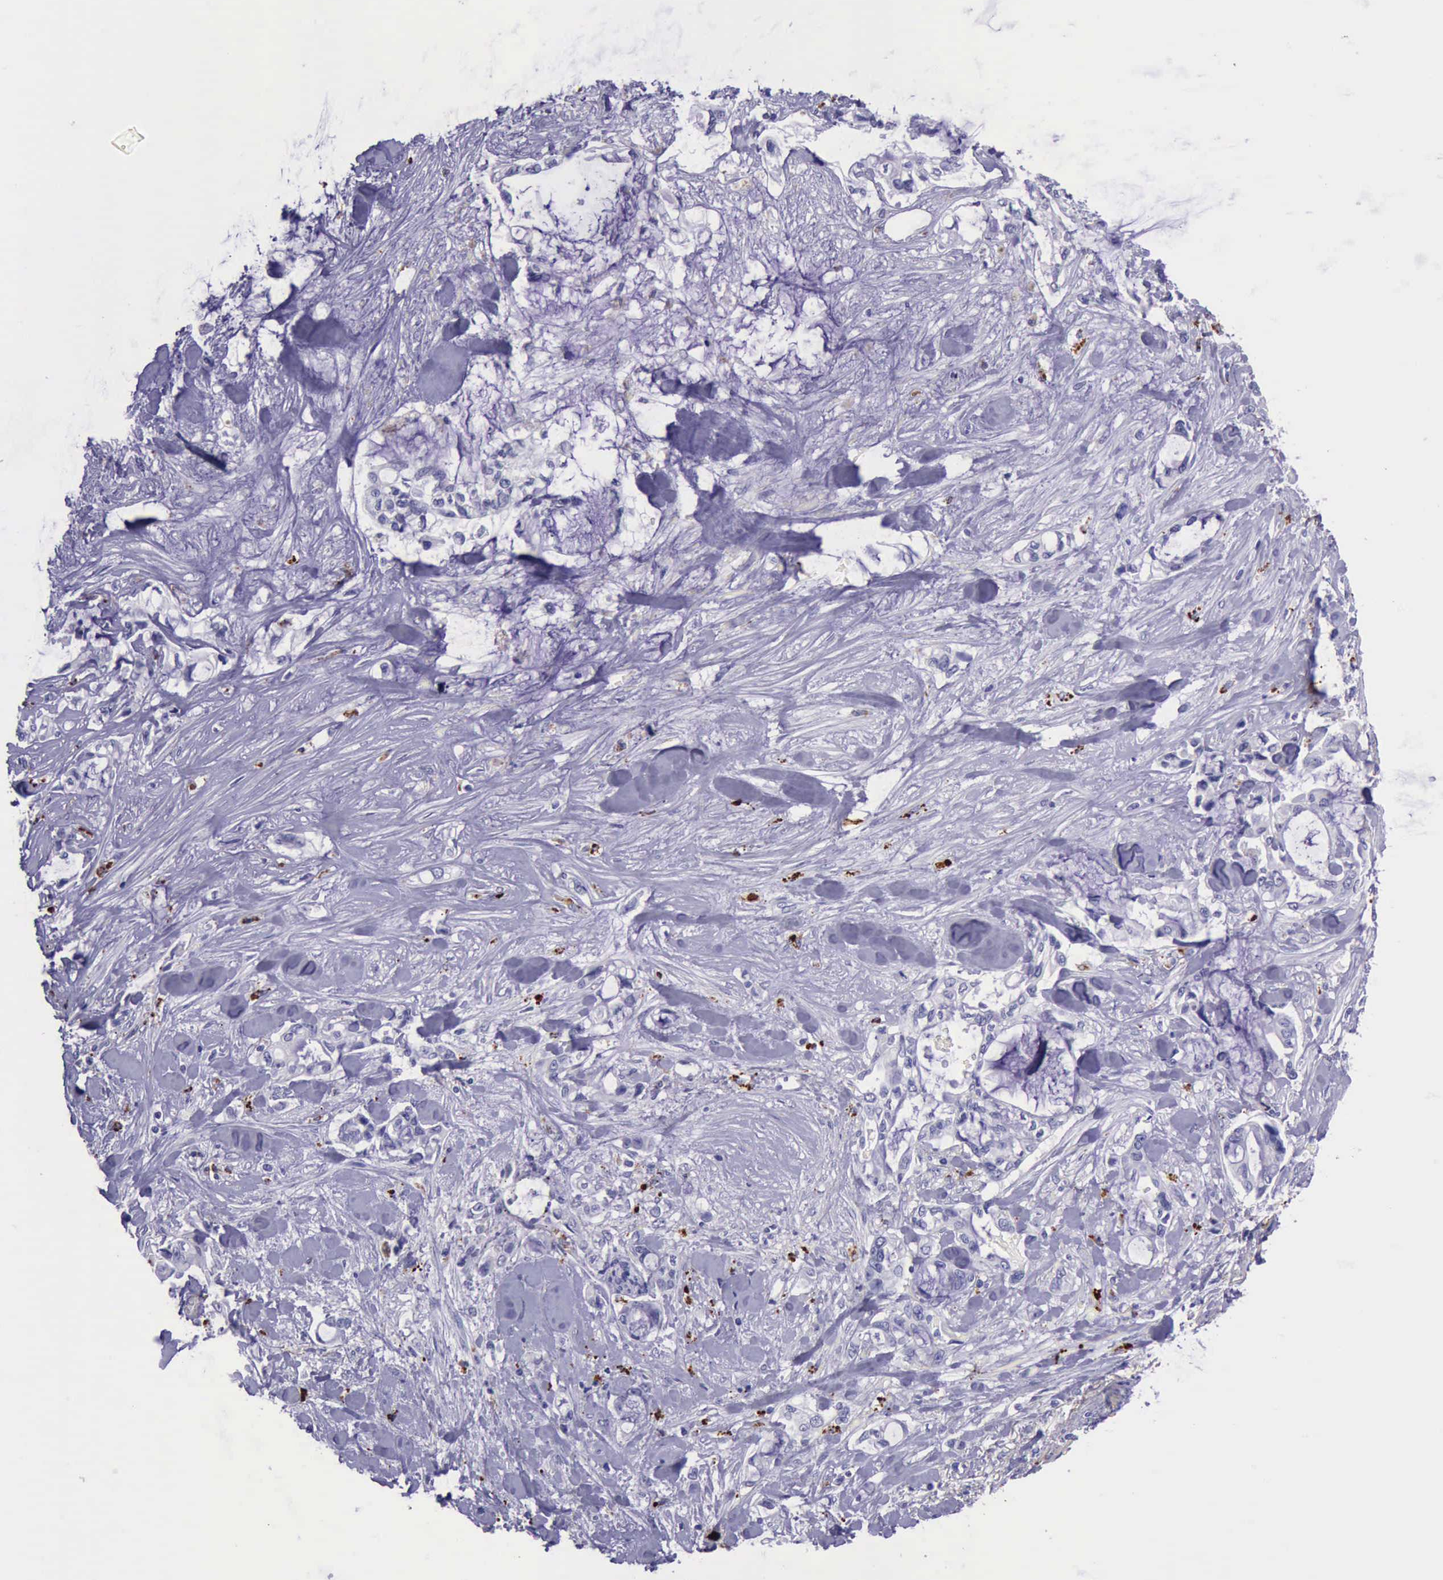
{"staining": {"intensity": "negative", "quantity": "none", "location": "none"}, "tissue": "pancreatic cancer", "cell_type": "Tumor cells", "image_type": "cancer", "snomed": [{"axis": "morphology", "description": "Adenocarcinoma, NOS"}, {"axis": "topography", "description": "Pancreas"}], "caption": "DAB (3,3'-diaminobenzidine) immunohistochemical staining of pancreatic cancer (adenocarcinoma) shows no significant staining in tumor cells. (Stains: DAB IHC with hematoxylin counter stain, Microscopy: brightfield microscopy at high magnification).", "gene": "GLA", "patient": {"sex": "female", "age": 70}}